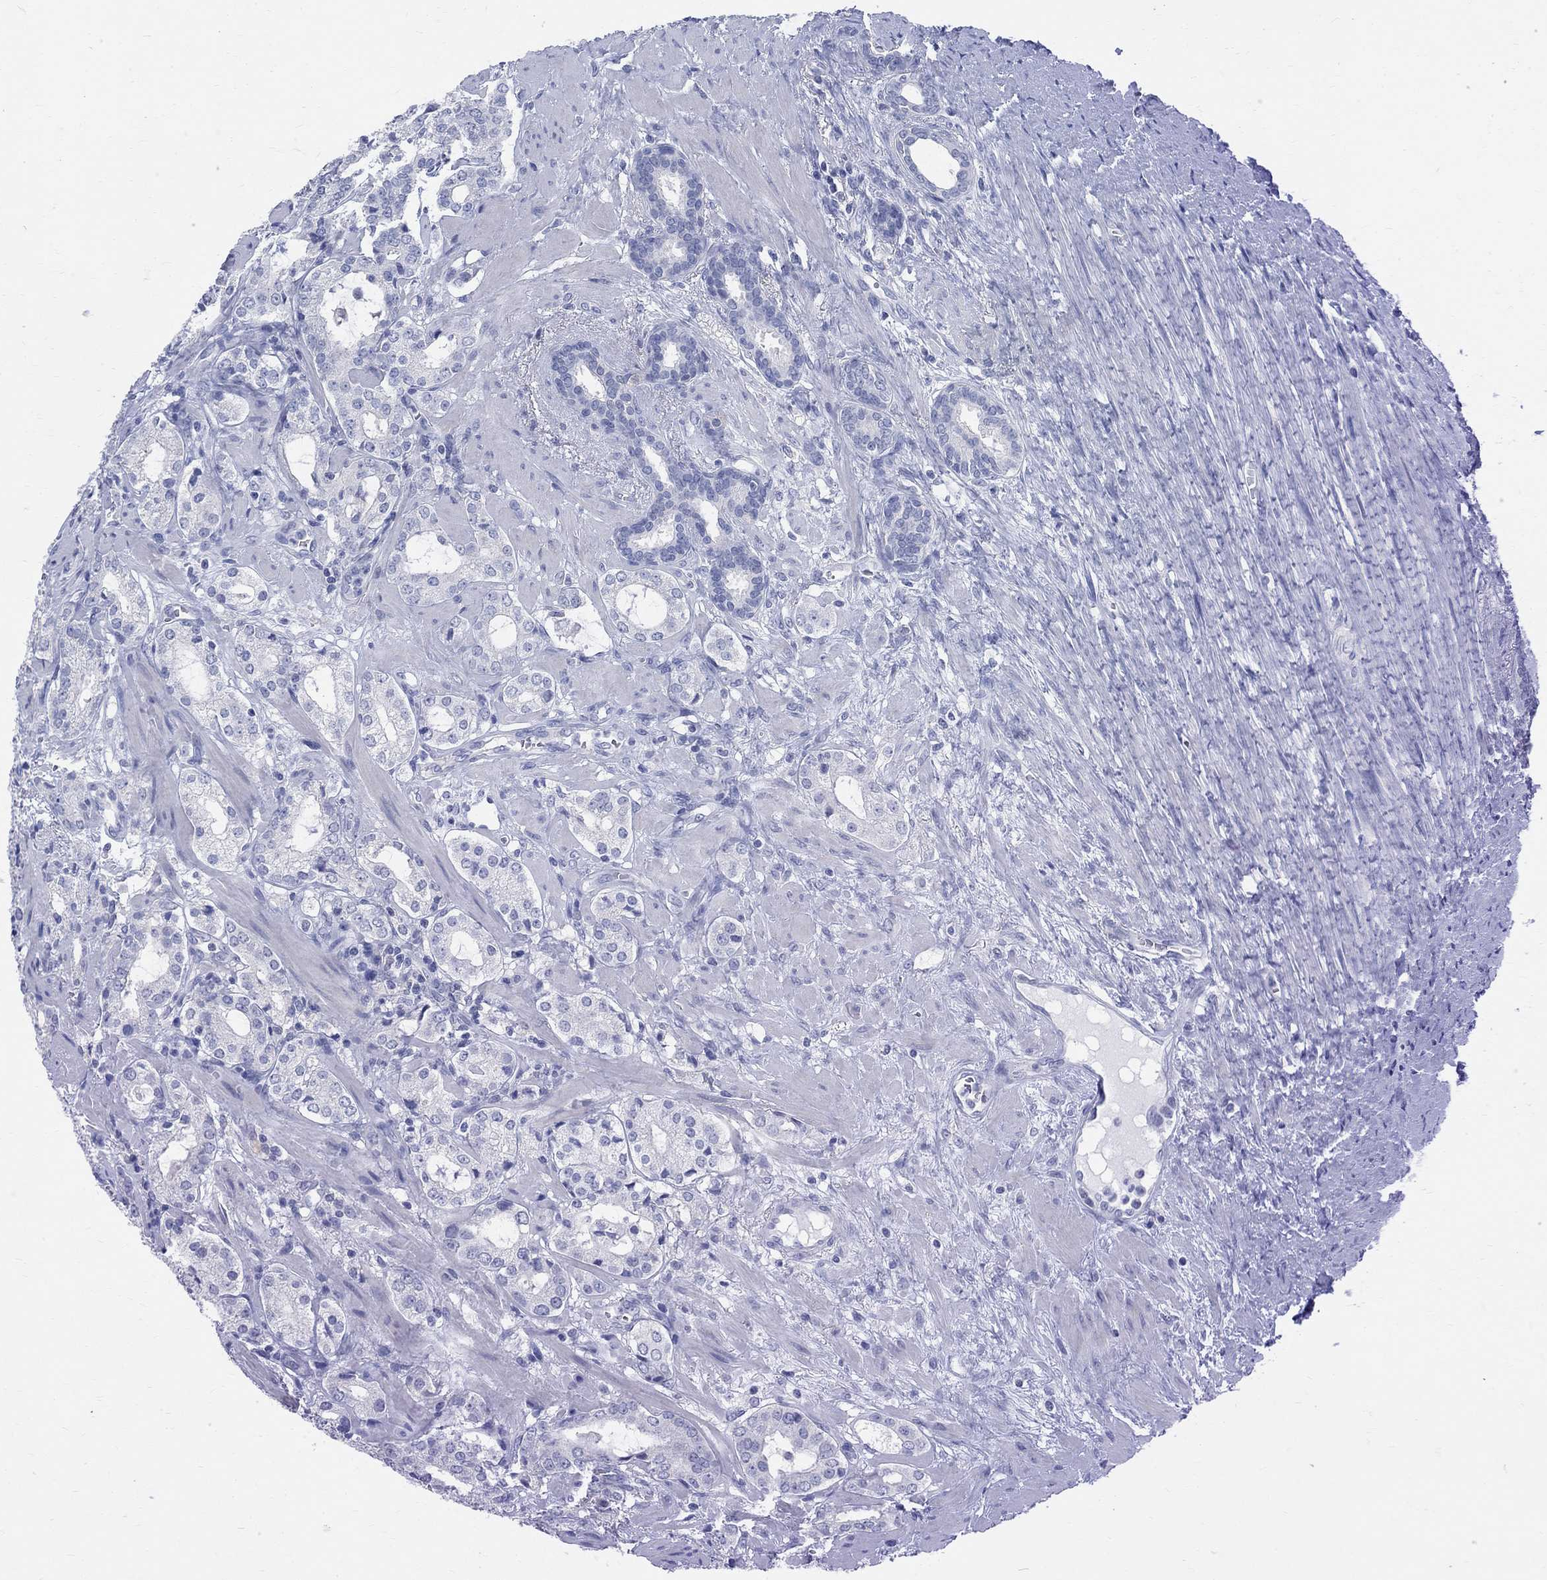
{"staining": {"intensity": "negative", "quantity": "none", "location": "none"}, "tissue": "prostate cancer", "cell_type": "Tumor cells", "image_type": "cancer", "snomed": [{"axis": "morphology", "description": "Adenocarcinoma, NOS"}, {"axis": "topography", "description": "Prostate"}], "caption": "IHC histopathology image of human prostate cancer (adenocarcinoma) stained for a protein (brown), which demonstrates no positivity in tumor cells. (IHC, brightfield microscopy, high magnification).", "gene": "MAGEB6", "patient": {"sex": "male", "age": 66}}